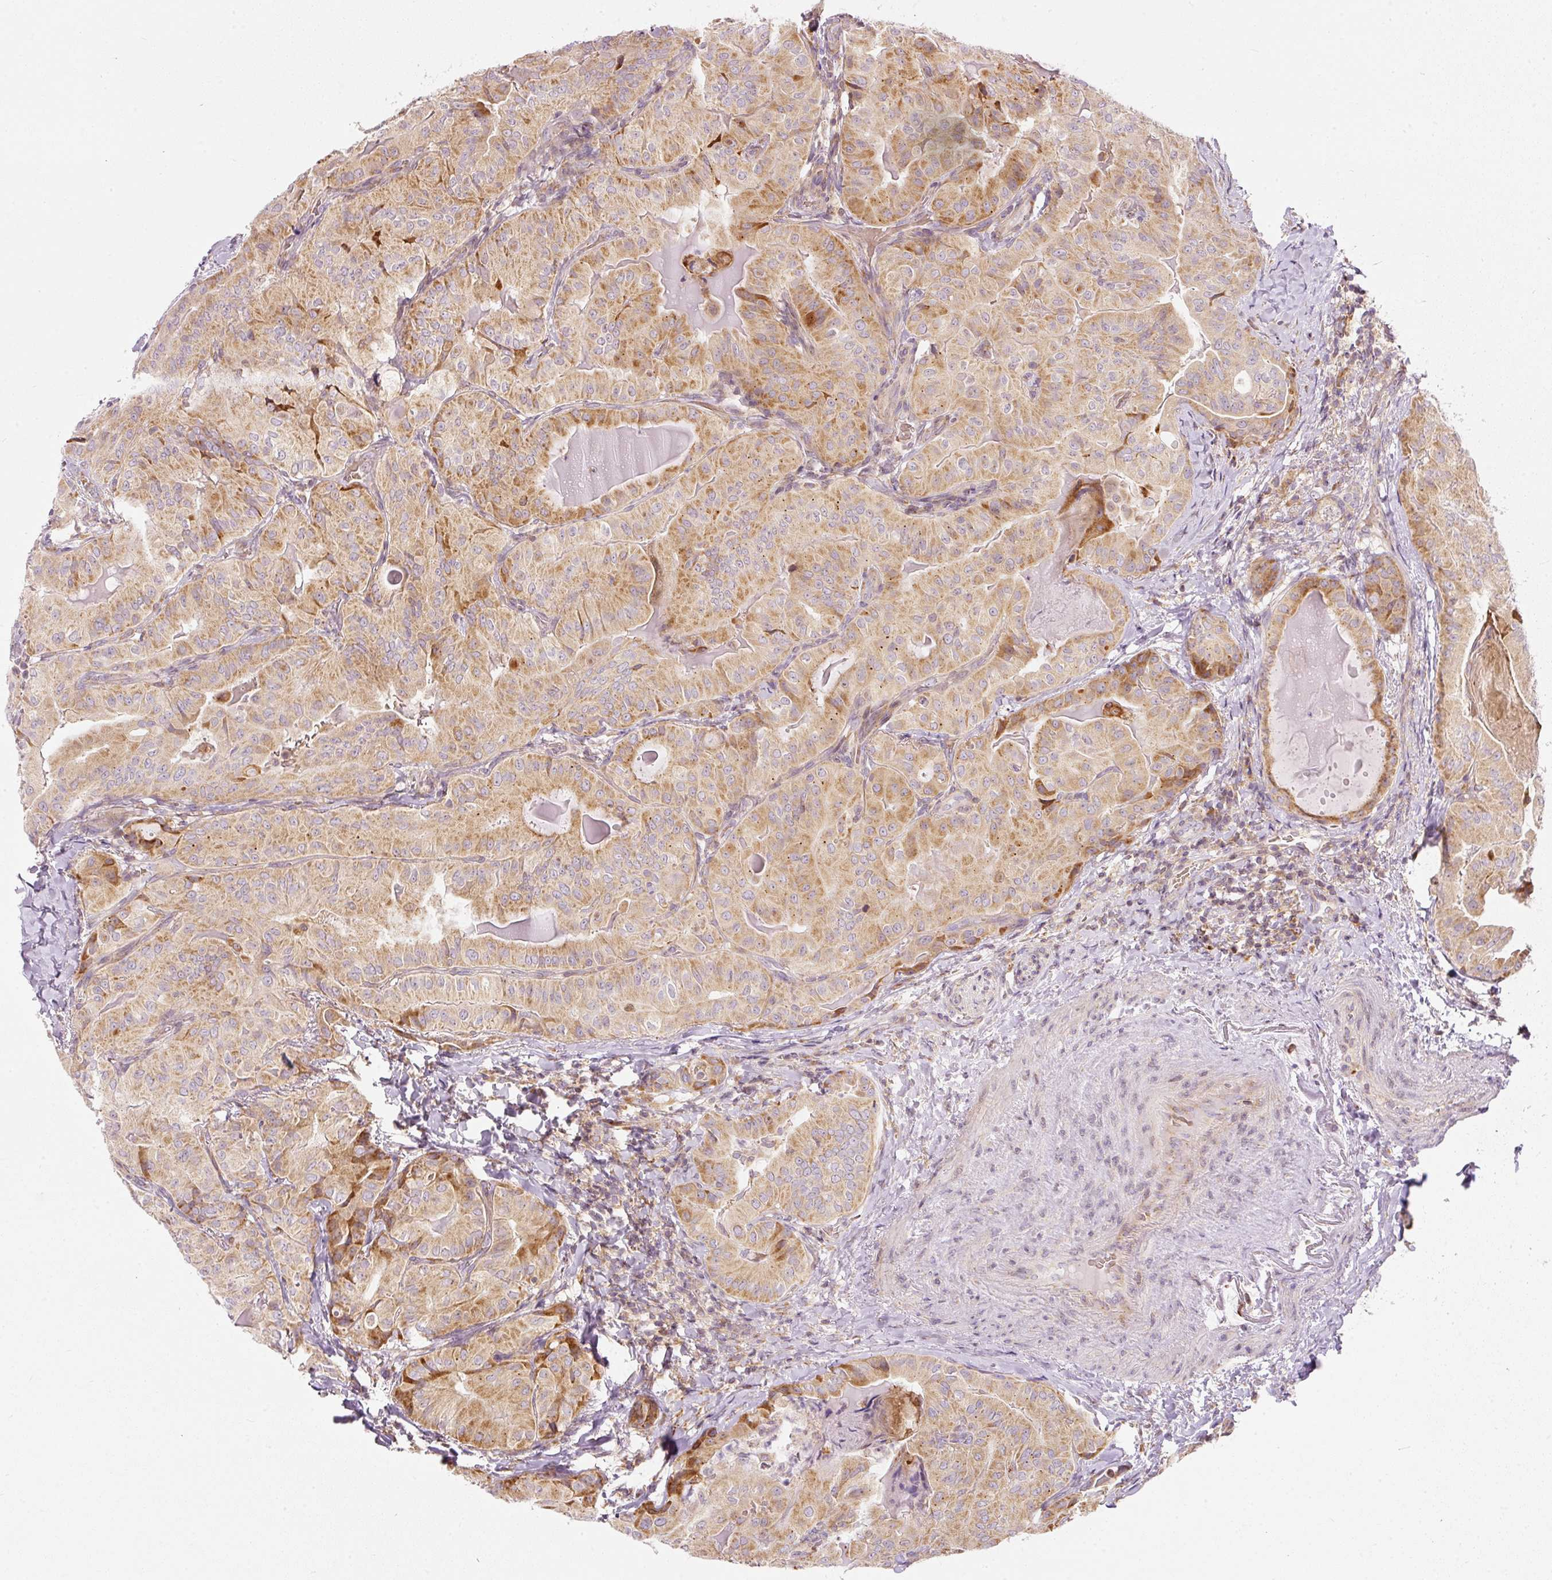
{"staining": {"intensity": "moderate", "quantity": ">75%", "location": "cytoplasmic/membranous"}, "tissue": "thyroid cancer", "cell_type": "Tumor cells", "image_type": "cancer", "snomed": [{"axis": "morphology", "description": "Papillary adenocarcinoma, NOS"}, {"axis": "topography", "description": "Thyroid gland"}], "caption": "This is a photomicrograph of immunohistochemistry staining of thyroid cancer (papillary adenocarcinoma), which shows moderate staining in the cytoplasmic/membranous of tumor cells.", "gene": "SNAPC5", "patient": {"sex": "female", "age": 68}}